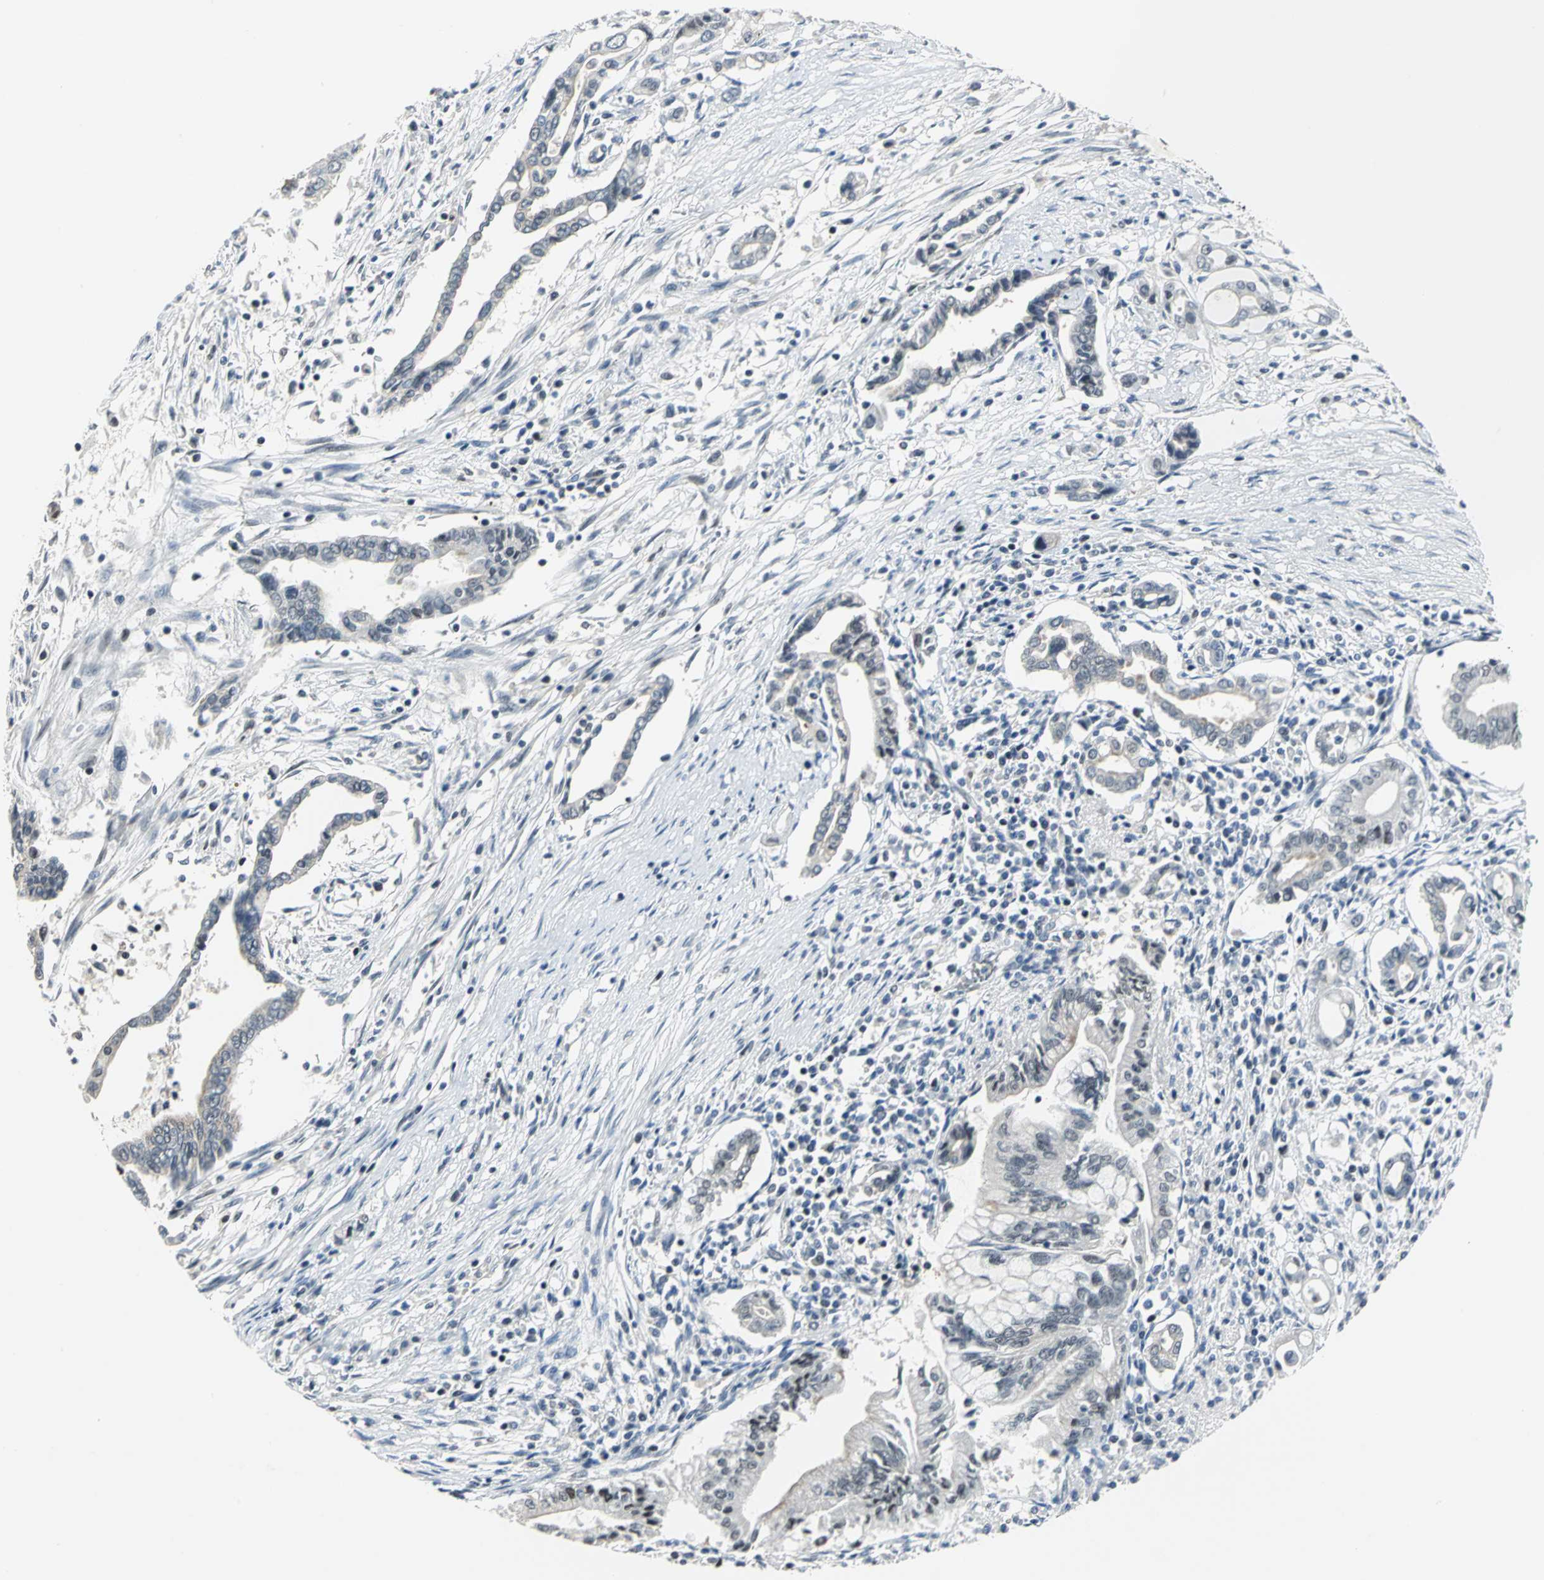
{"staining": {"intensity": "weak", "quantity": "<25%", "location": "nuclear"}, "tissue": "pancreatic cancer", "cell_type": "Tumor cells", "image_type": "cancer", "snomed": [{"axis": "morphology", "description": "Adenocarcinoma, NOS"}, {"axis": "topography", "description": "Pancreas"}], "caption": "Immunohistochemistry of human pancreatic cancer (adenocarcinoma) shows no staining in tumor cells.", "gene": "GLI3", "patient": {"sex": "female", "age": 57}}